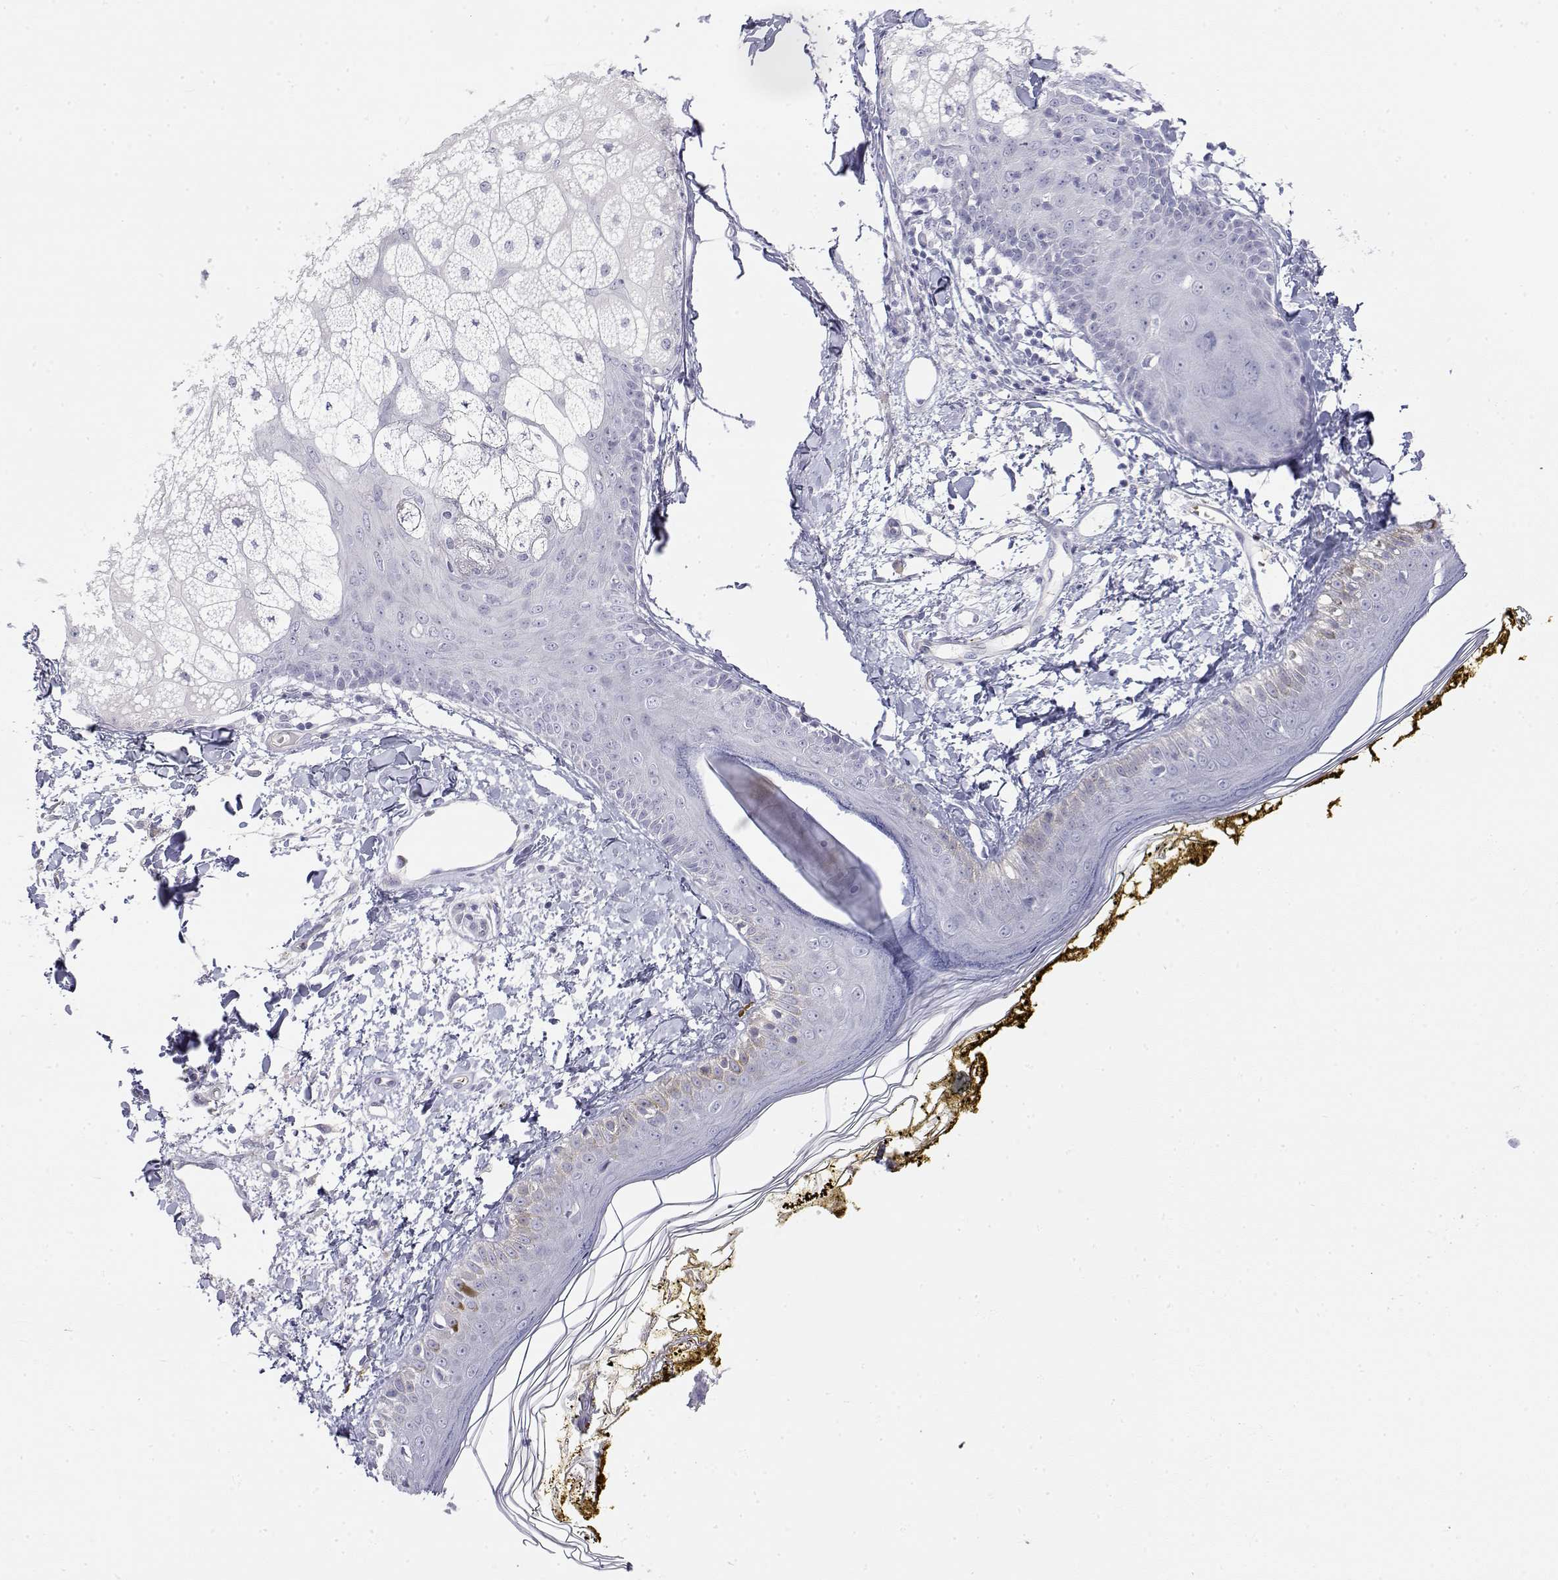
{"staining": {"intensity": "negative", "quantity": "none", "location": "none"}, "tissue": "skin", "cell_type": "Fibroblasts", "image_type": "normal", "snomed": [{"axis": "morphology", "description": "Normal tissue, NOS"}, {"axis": "topography", "description": "Skin"}], "caption": "Skin stained for a protein using IHC shows no expression fibroblasts.", "gene": "MISP", "patient": {"sex": "male", "age": 76}}